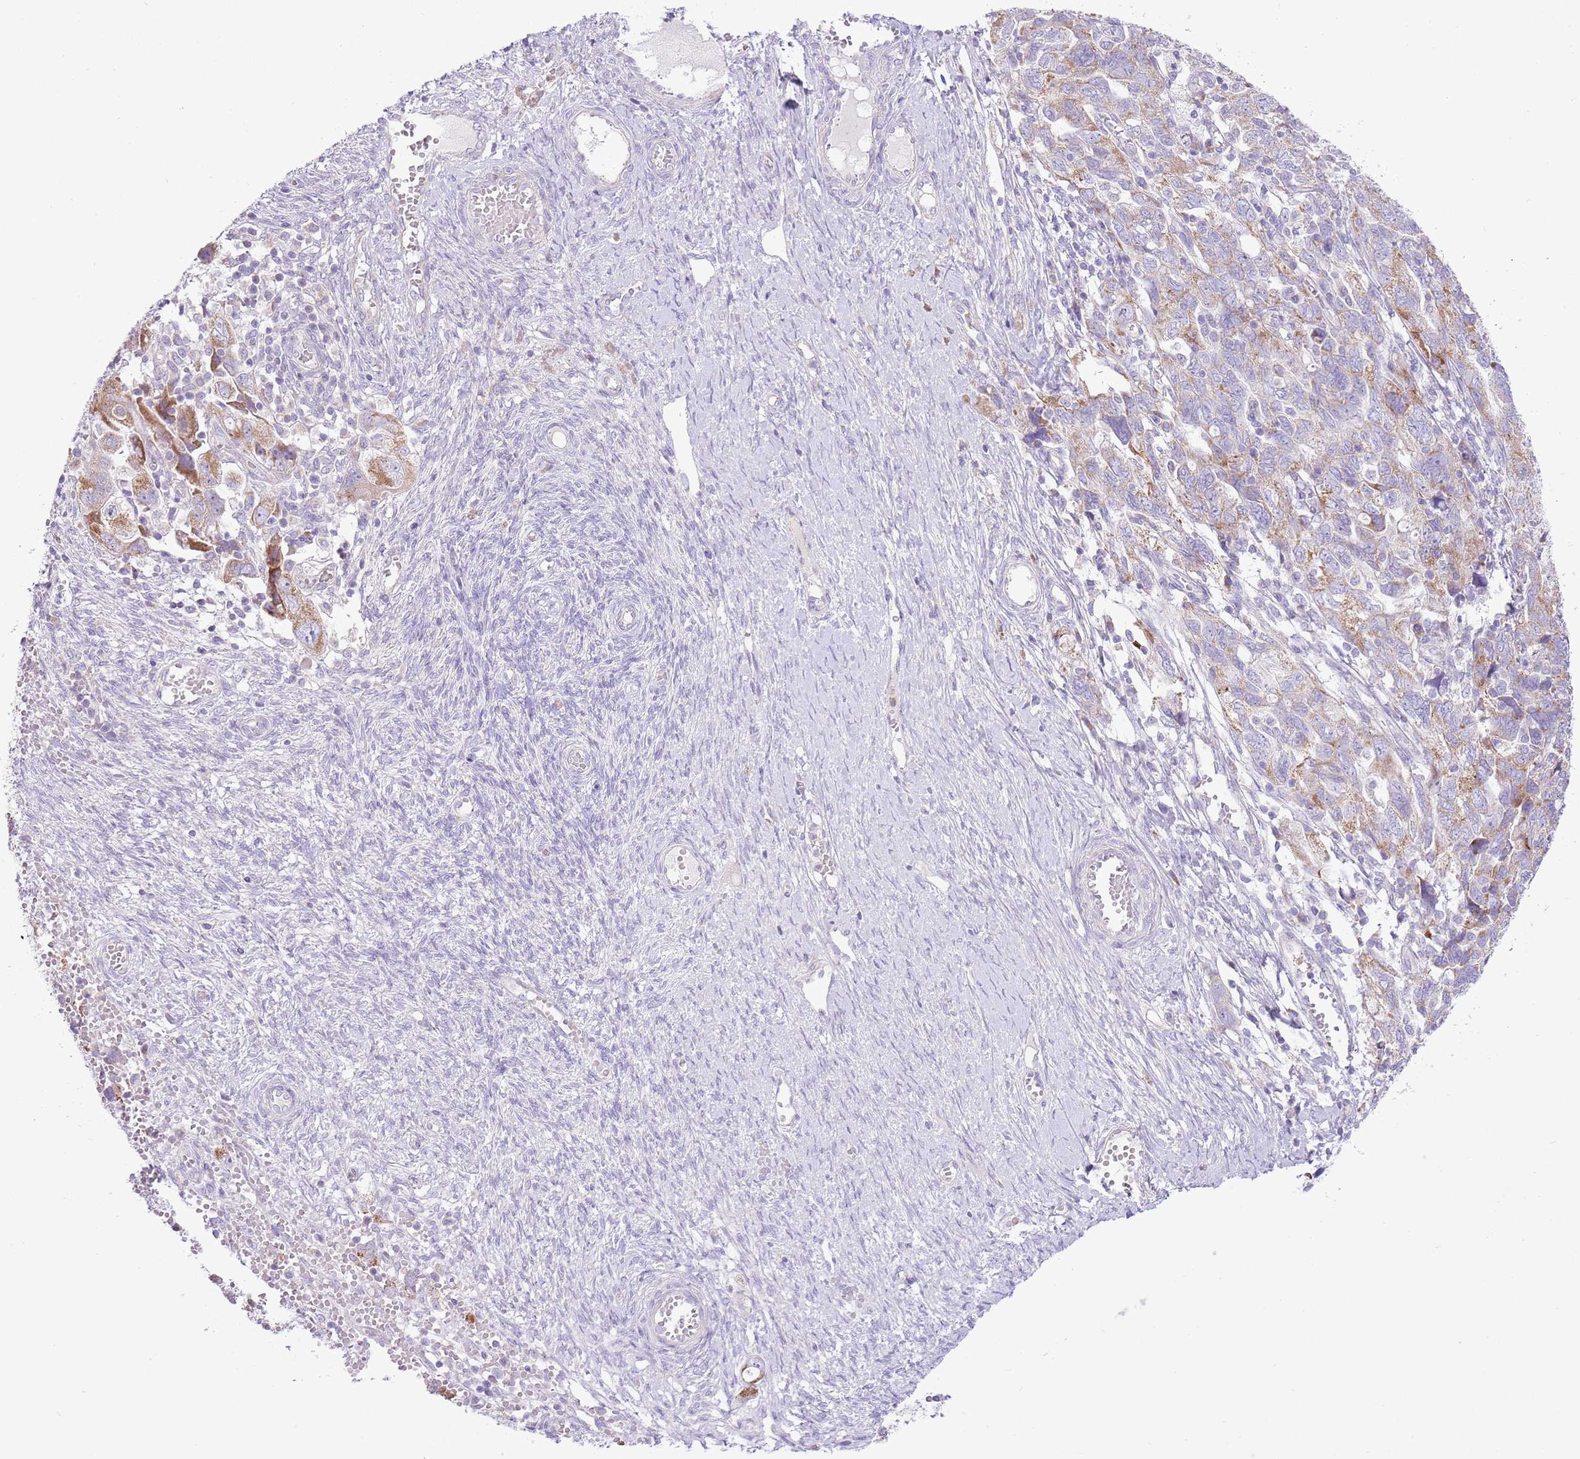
{"staining": {"intensity": "moderate", "quantity": "25%-75%", "location": "cytoplasmic/membranous"}, "tissue": "ovarian cancer", "cell_type": "Tumor cells", "image_type": "cancer", "snomed": [{"axis": "morphology", "description": "Carcinoma, NOS"}, {"axis": "morphology", "description": "Cystadenocarcinoma, serous, NOS"}, {"axis": "topography", "description": "Ovary"}], "caption": "DAB immunohistochemical staining of human serous cystadenocarcinoma (ovarian) displays moderate cytoplasmic/membranous protein staining in about 25%-75% of tumor cells.", "gene": "OAZ2", "patient": {"sex": "female", "age": 69}}